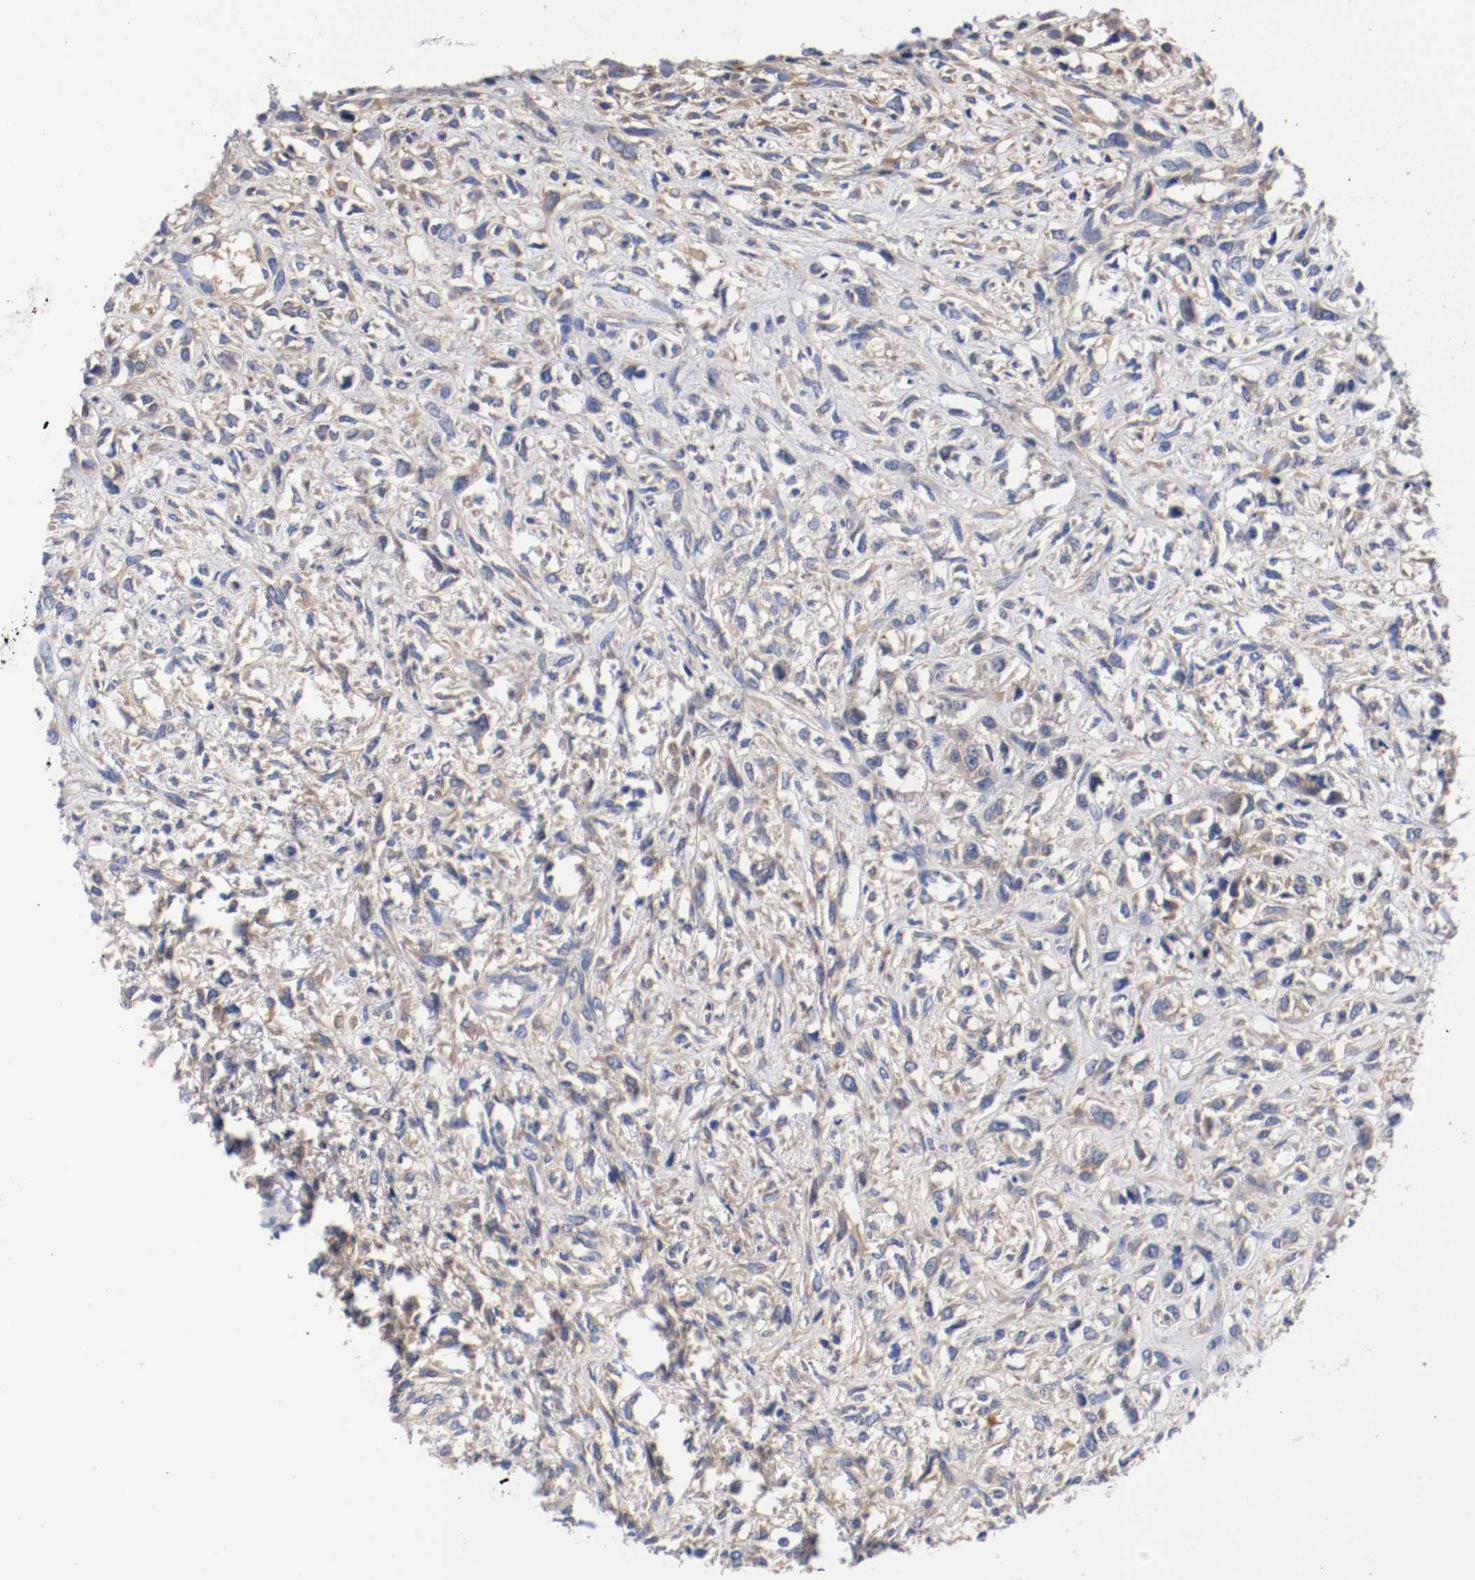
{"staining": {"intensity": "weak", "quantity": ">75%", "location": "cytoplasmic/membranous"}, "tissue": "head and neck cancer", "cell_type": "Tumor cells", "image_type": "cancer", "snomed": [{"axis": "morphology", "description": "Necrosis, NOS"}, {"axis": "morphology", "description": "Neoplasm, malignant, NOS"}, {"axis": "topography", "description": "Salivary gland"}, {"axis": "topography", "description": "Head-Neck"}], "caption": "IHC image of human malignant neoplasm (head and neck) stained for a protein (brown), which exhibits low levels of weak cytoplasmic/membranous expression in approximately >75% of tumor cells.", "gene": "HGS", "patient": {"sex": "male", "age": 43}}